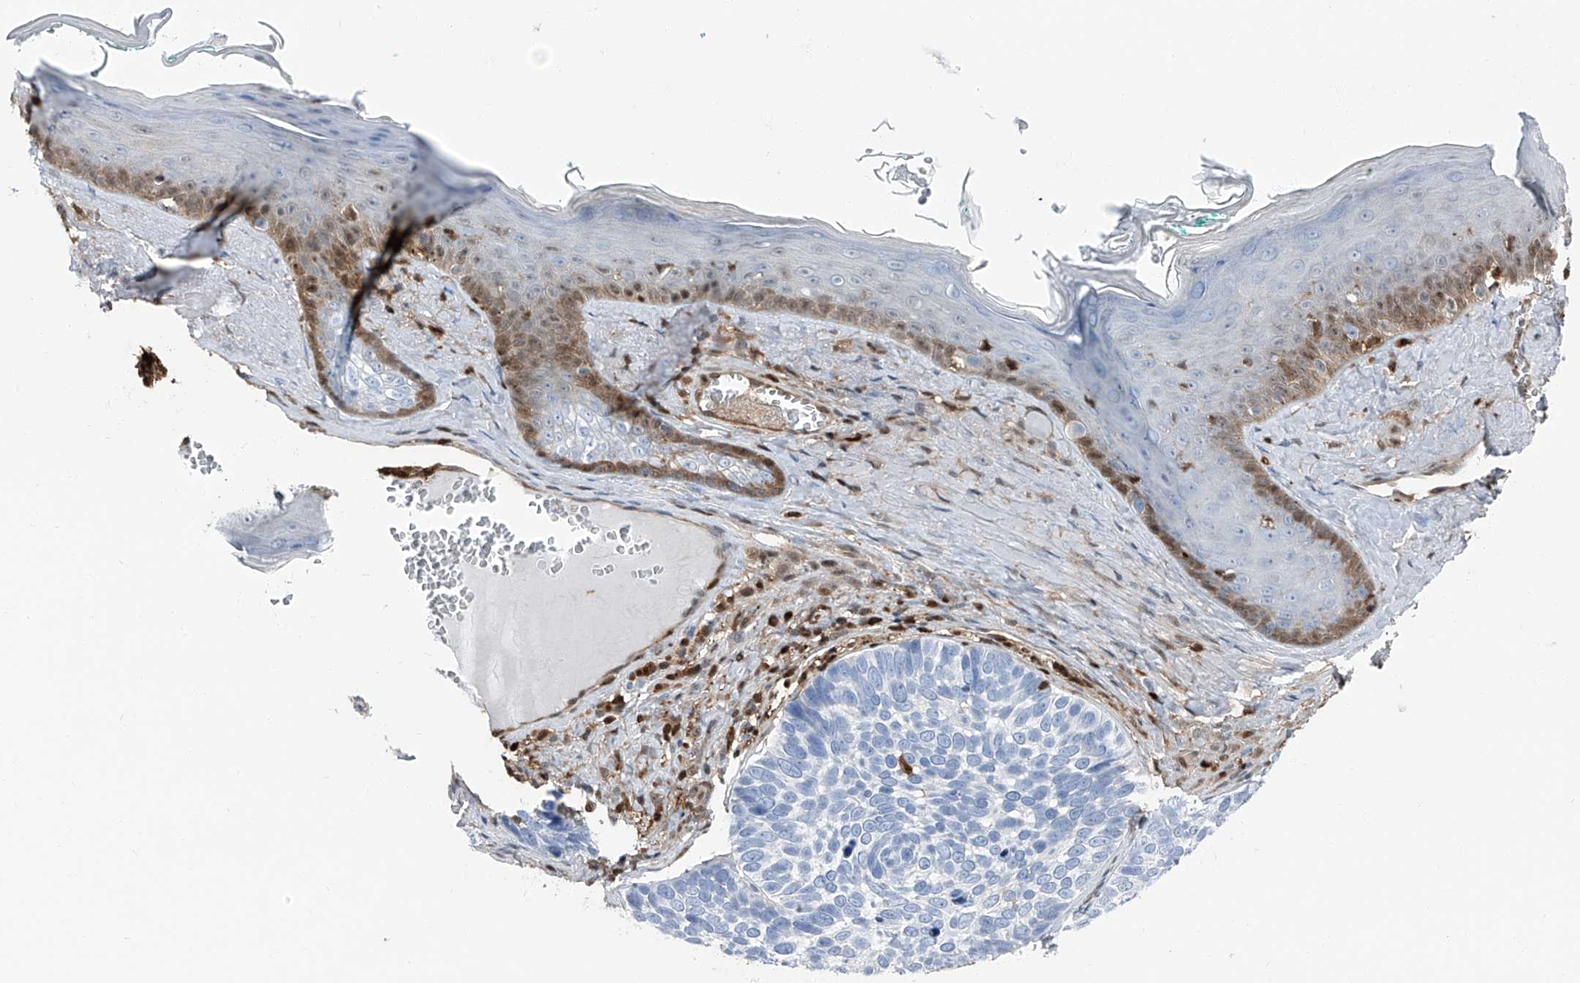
{"staining": {"intensity": "negative", "quantity": "none", "location": "none"}, "tissue": "skin cancer", "cell_type": "Tumor cells", "image_type": "cancer", "snomed": [{"axis": "morphology", "description": "Basal cell carcinoma"}, {"axis": "topography", "description": "Skin"}], "caption": "Protein analysis of skin cancer (basal cell carcinoma) demonstrates no significant expression in tumor cells.", "gene": "PSMB10", "patient": {"sex": "male", "age": 62}}